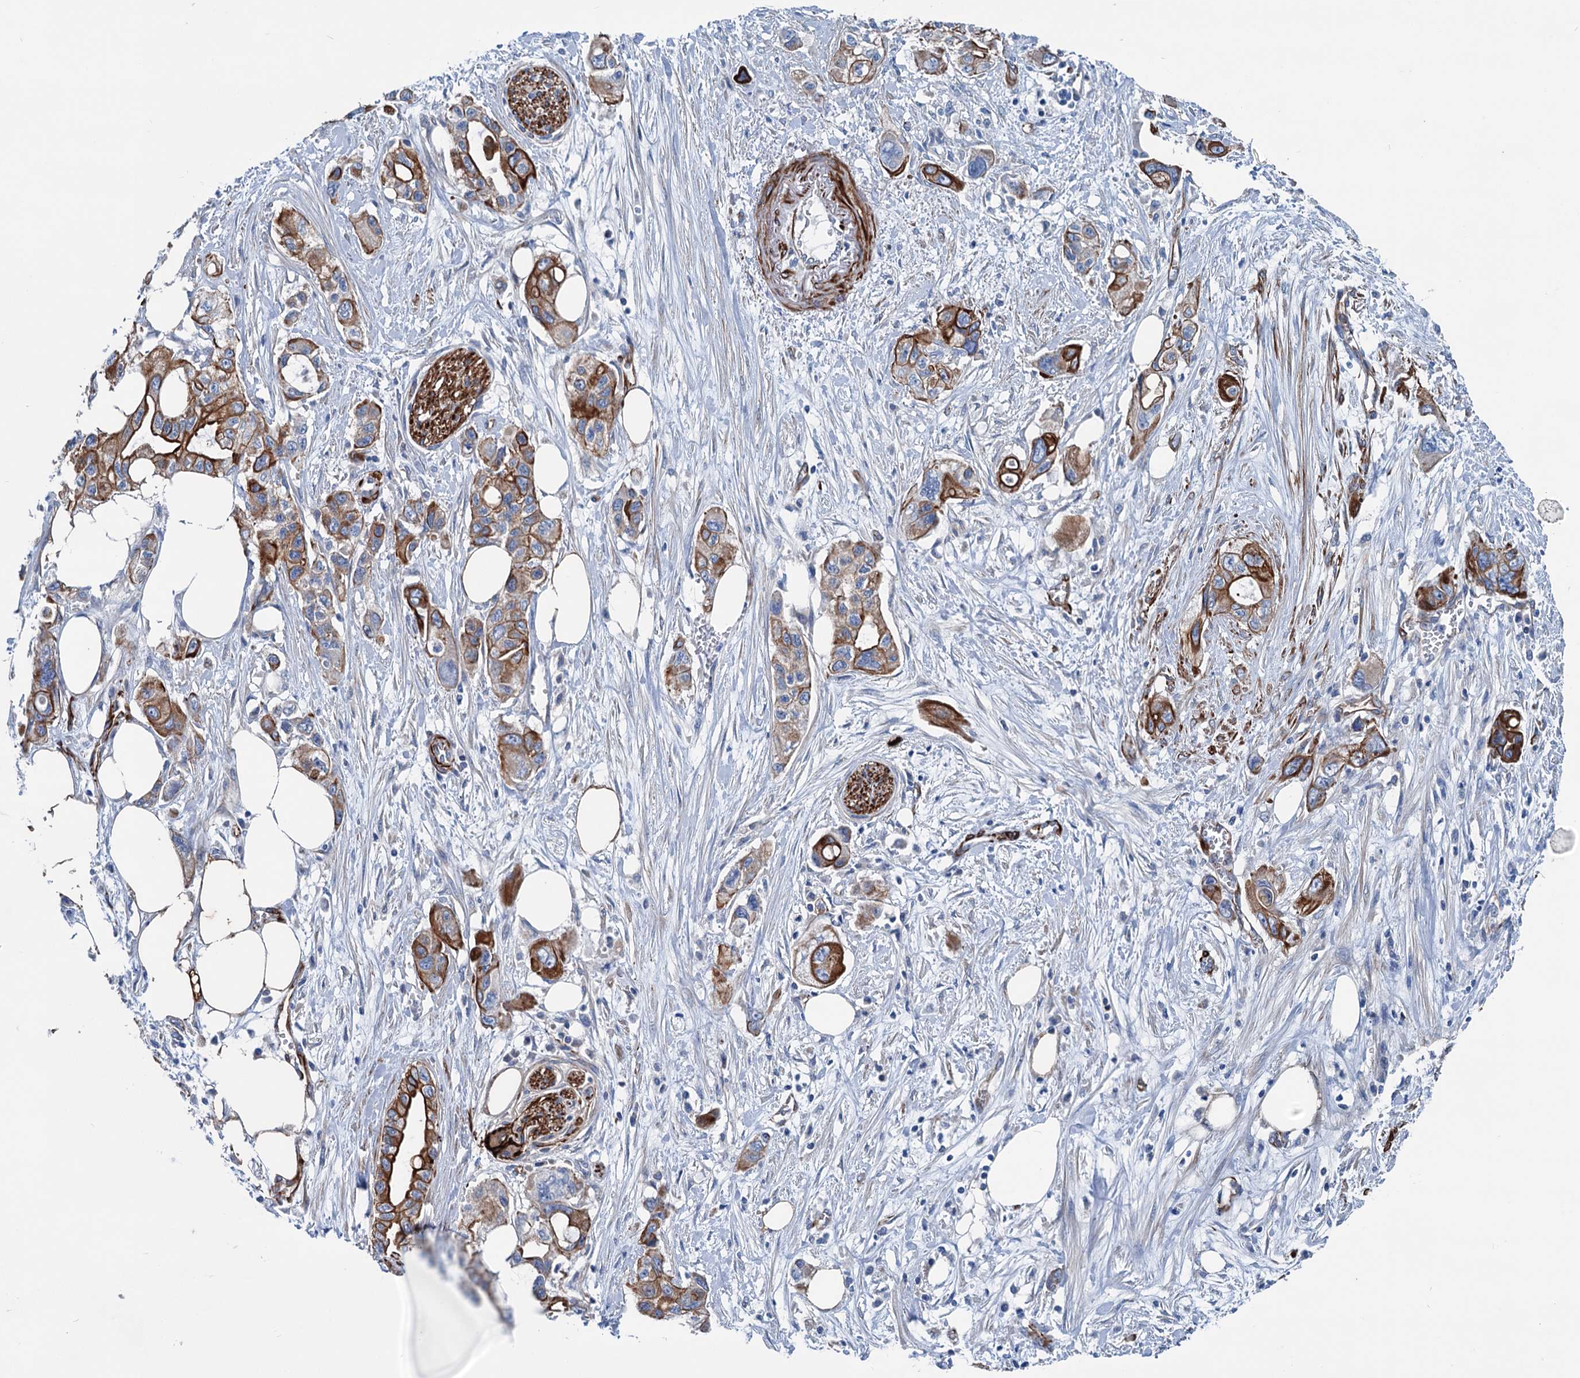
{"staining": {"intensity": "strong", "quantity": "25%-75%", "location": "cytoplasmic/membranous"}, "tissue": "pancreatic cancer", "cell_type": "Tumor cells", "image_type": "cancer", "snomed": [{"axis": "morphology", "description": "Adenocarcinoma, NOS"}, {"axis": "topography", "description": "Pancreas"}], "caption": "Pancreatic cancer (adenocarcinoma) was stained to show a protein in brown. There is high levels of strong cytoplasmic/membranous staining in about 25%-75% of tumor cells.", "gene": "CALCOCO1", "patient": {"sex": "male", "age": 75}}